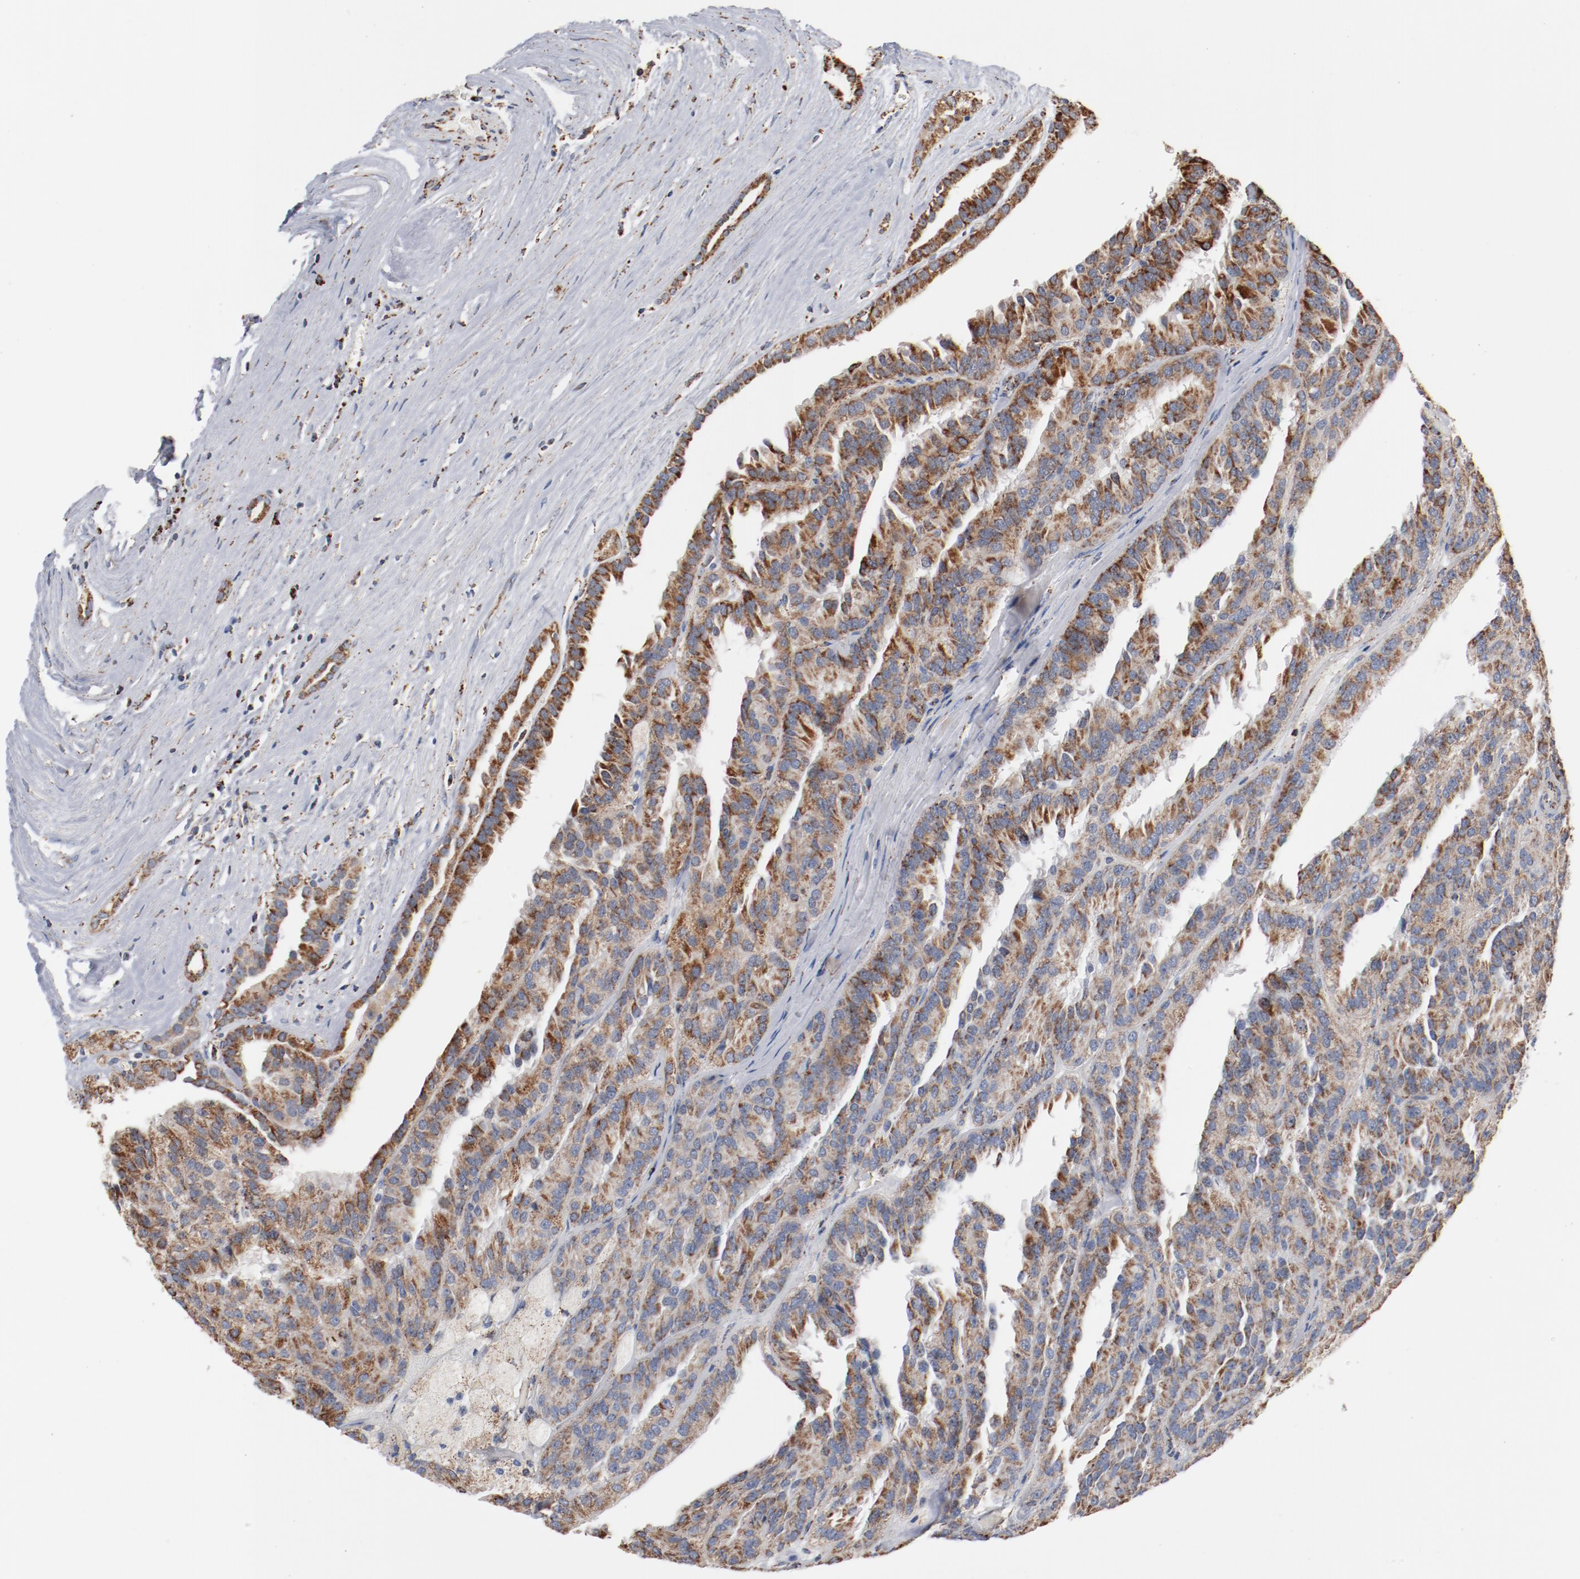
{"staining": {"intensity": "moderate", "quantity": ">75%", "location": "cytoplasmic/membranous"}, "tissue": "renal cancer", "cell_type": "Tumor cells", "image_type": "cancer", "snomed": [{"axis": "morphology", "description": "Adenocarcinoma, NOS"}, {"axis": "topography", "description": "Kidney"}], "caption": "This is a photomicrograph of IHC staining of renal cancer, which shows moderate expression in the cytoplasmic/membranous of tumor cells.", "gene": "NDUFS4", "patient": {"sex": "male", "age": 46}}